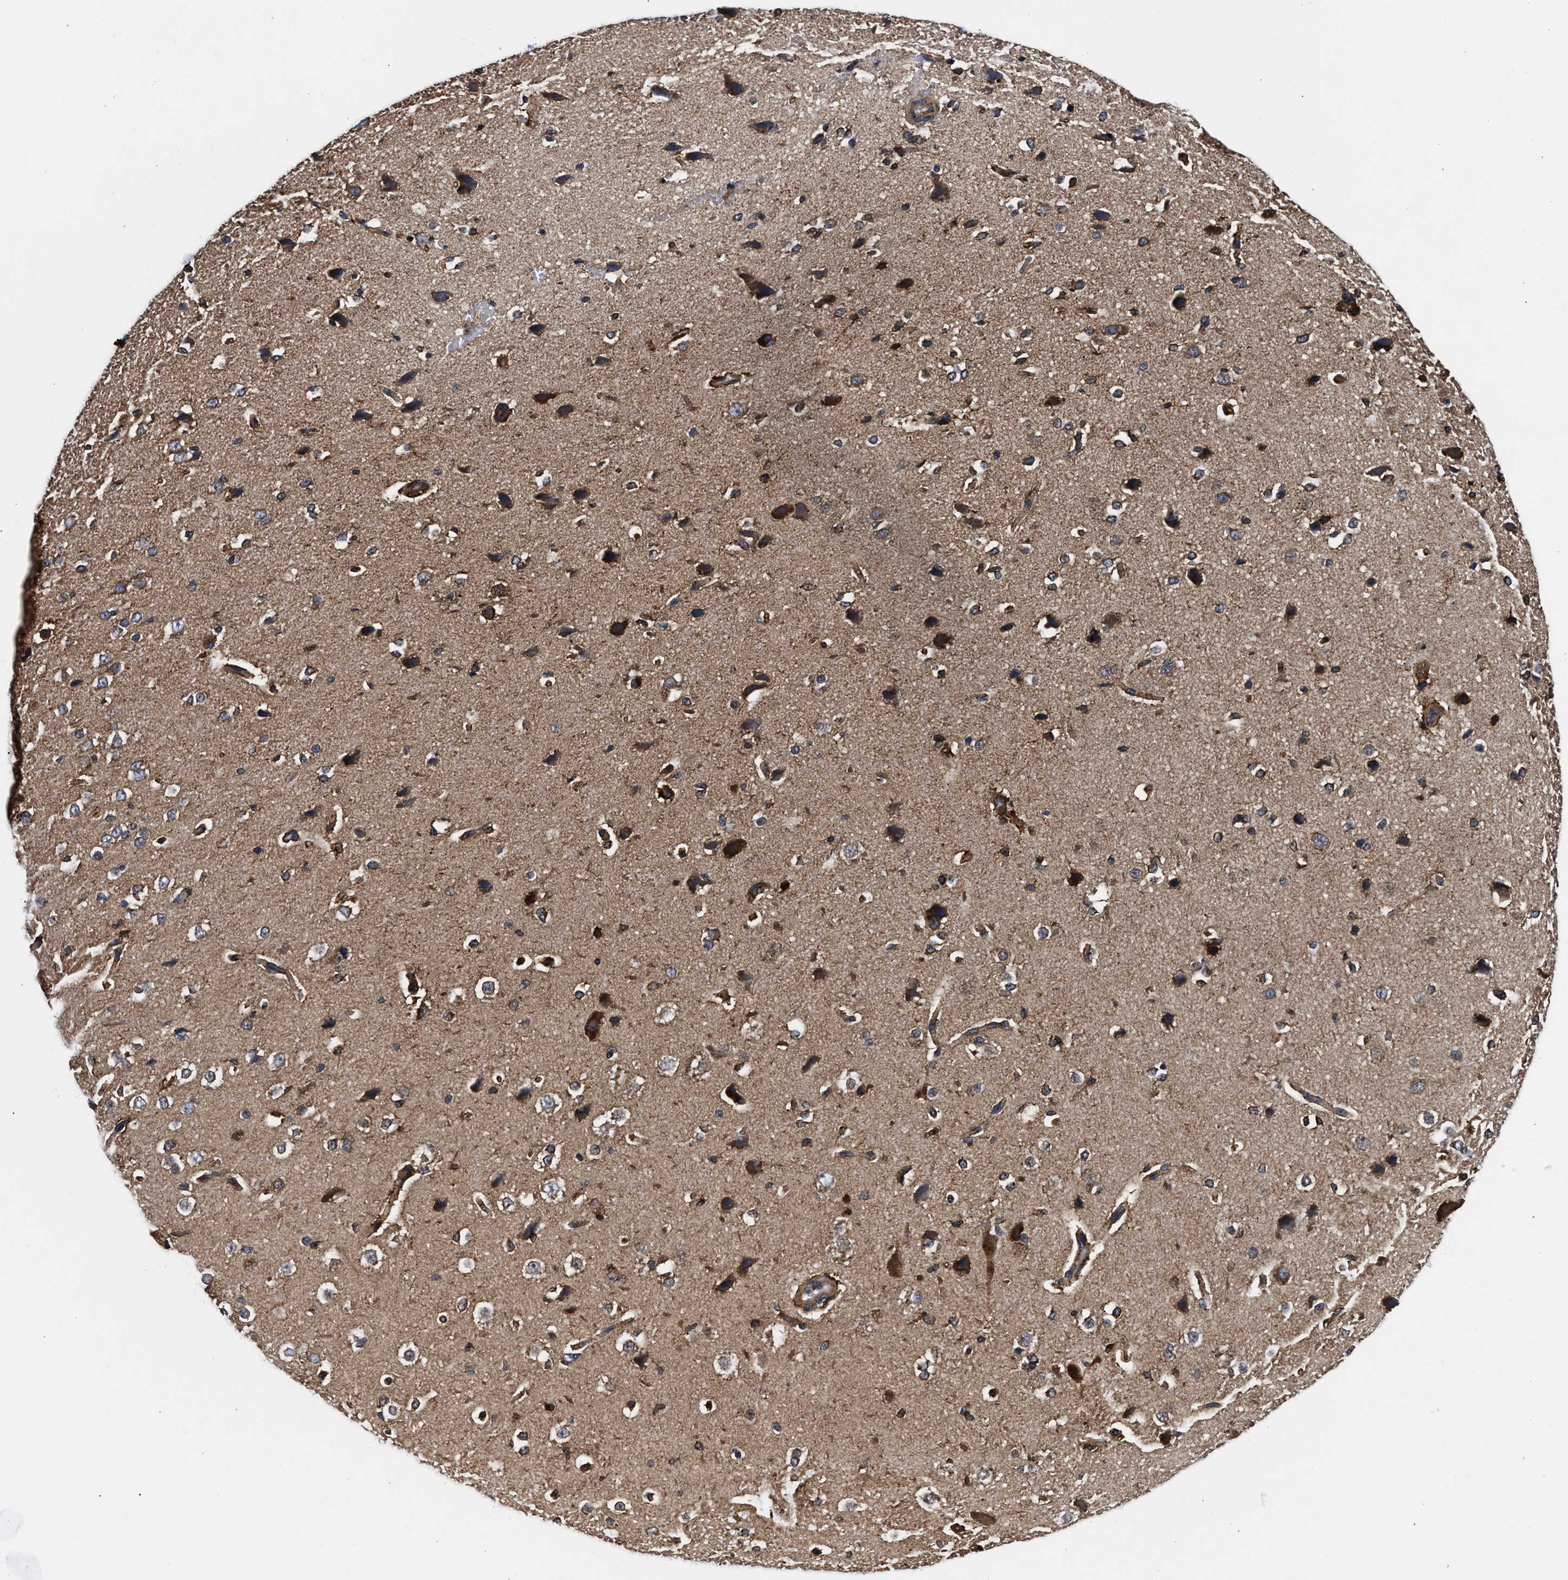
{"staining": {"intensity": "strong", "quantity": ">75%", "location": "cytoplasmic/membranous"}, "tissue": "cerebral cortex", "cell_type": "Endothelial cells", "image_type": "normal", "snomed": [{"axis": "morphology", "description": "Normal tissue, NOS"}, {"axis": "morphology", "description": "Developmental malformation"}, {"axis": "topography", "description": "Cerebral cortex"}], "caption": "Protein analysis of unremarkable cerebral cortex reveals strong cytoplasmic/membranous expression in about >75% of endothelial cells.", "gene": "ENSG00000286112", "patient": {"sex": "female", "age": 30}}